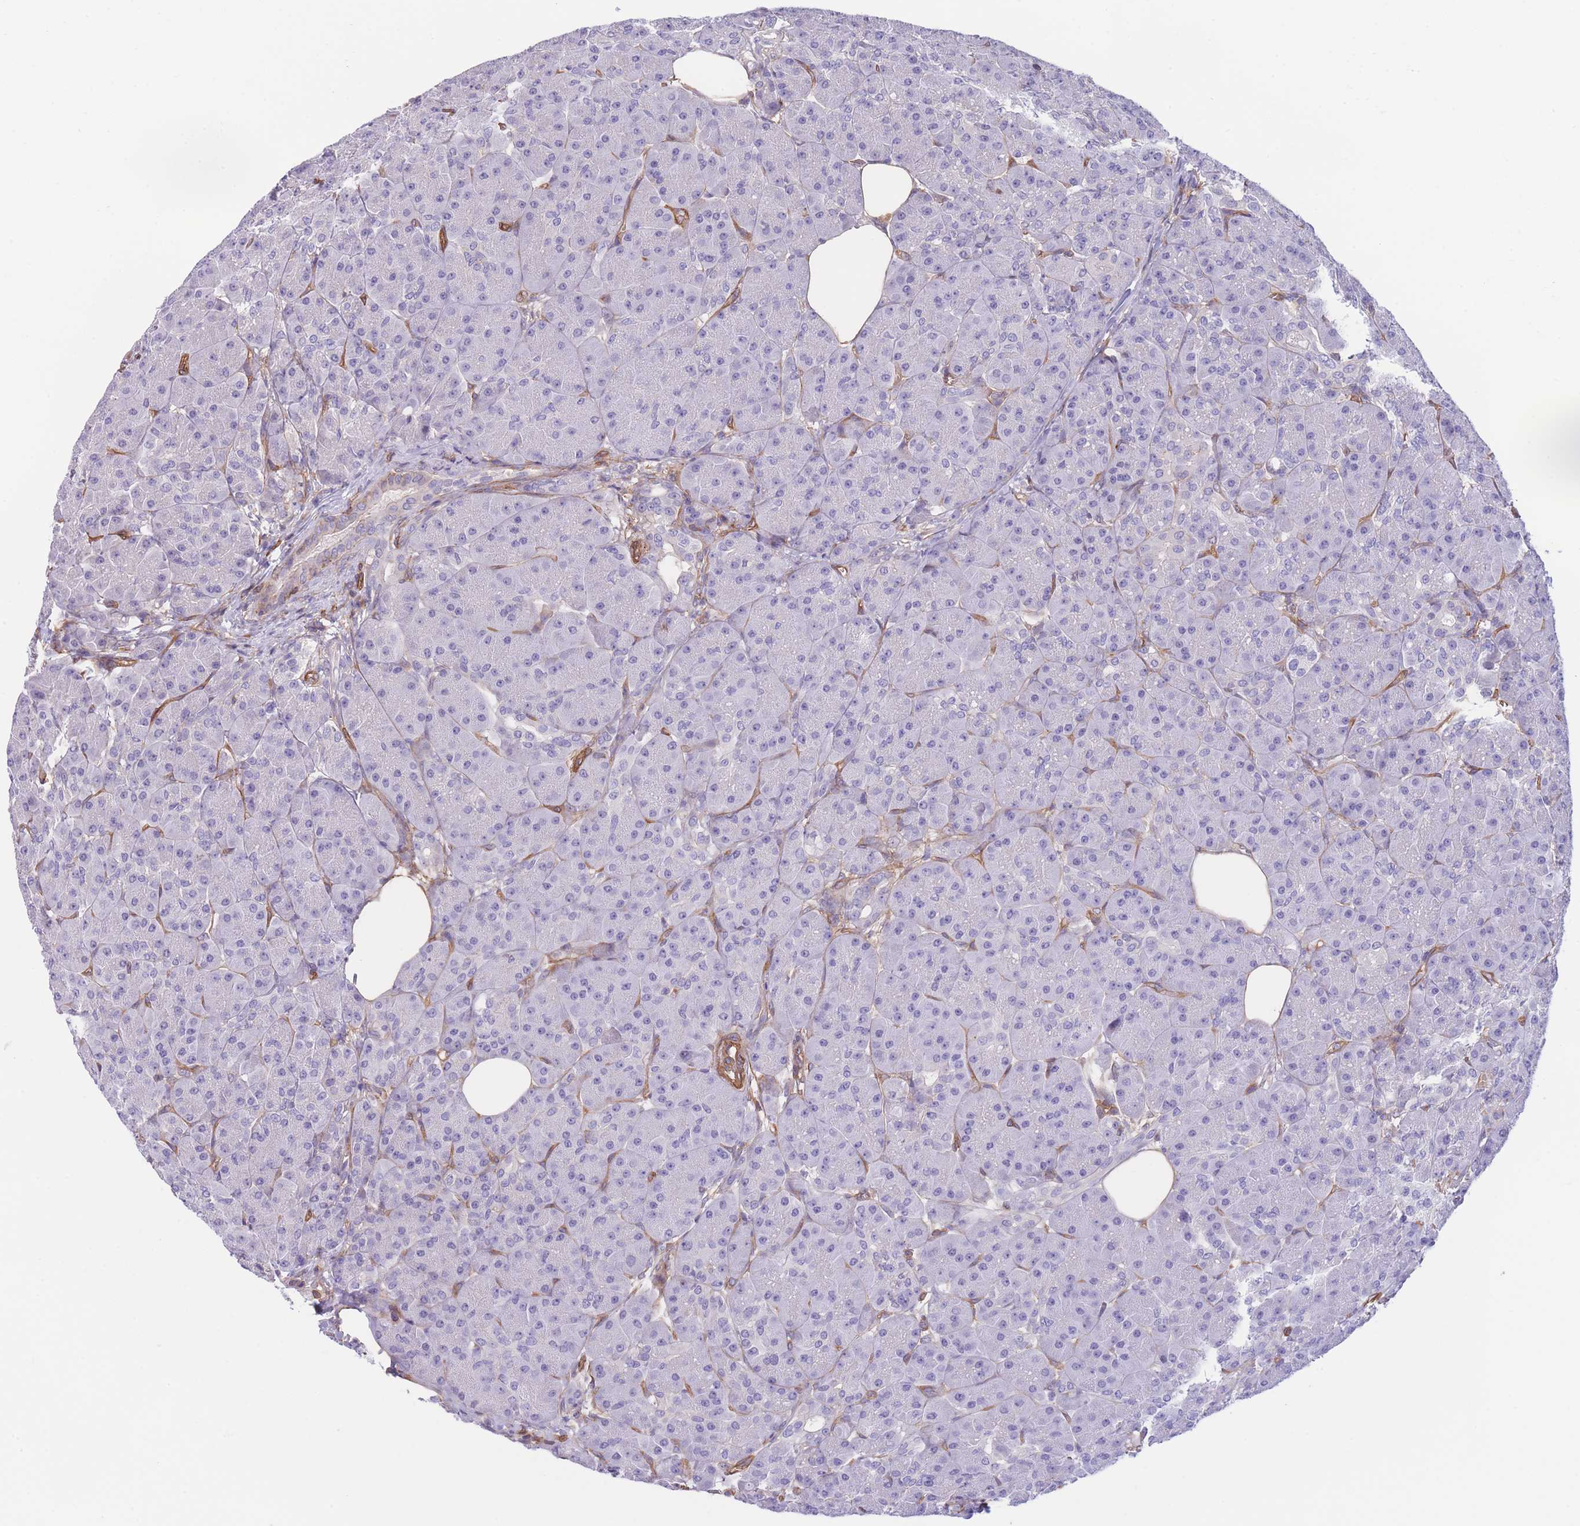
{"staining": {"intensity": "negative", "quantity": "none", "location": "none"}, "tissue": "pancreas", "cell_type": "Exocrine glandular cells", "image_type": "normal", "snomed": [{"axis": "morphology", "description": "Normal tissue, NOS"}, {"axis": "topography", "description": "Pancreas"}], "caption": "High magnification brightfield microscopy of benign pancreas stained with DAB (brown) and counterstained with hematoxylin (blue): exocrine glandular cells show no significant expression. Brightfield microscopy of immunohistochemistry (IHC) stained with DAB (3,3'-diaminobenzidine) (brown) and hematoxylin (blue), captured at high magnification.", "gene": "CDC25B", "patient": {"sex": "male", "age": 63}}